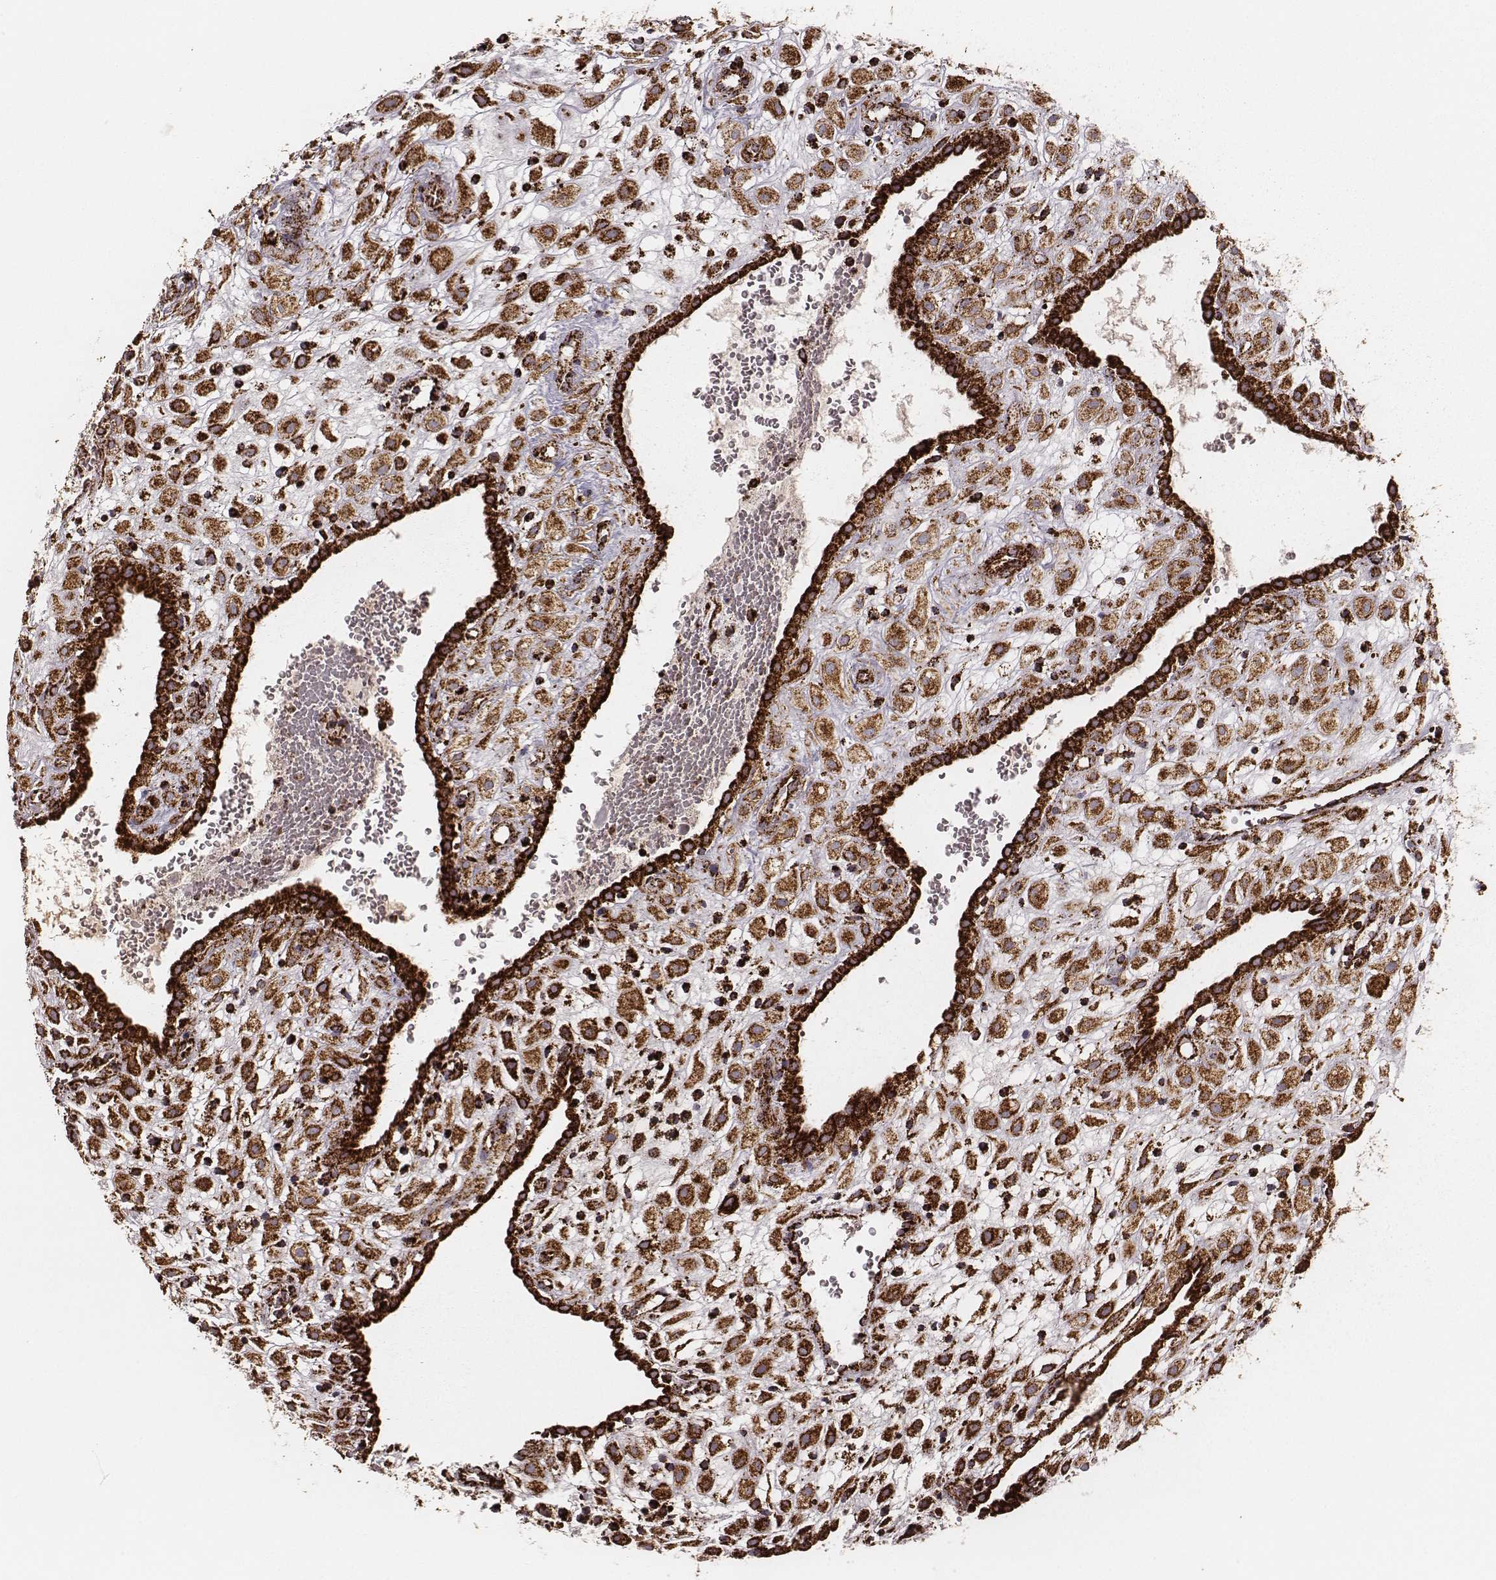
{"staining": {"intensity": "strong", "quantity": ">75%", "location": "cytoplasmic/membranous"}, "tissue": "placenta", "cell_type": "Decidual cells", "image_type": "normal", "snomed": [{"axis": "morphology", "description": "Normal tissue, NOS"}, {"axis": "topography", "description": "Placenta"}], "caption": "An immunohistochemistry (IHC) histopathology image of unremarkable tissue is shown. Protein staining in brown highlights strong cytoplasmic/membranous positivity in placenta within decidual cells.", "gene": "TUFM", "patient": {"sex": "female", "age": 24}}